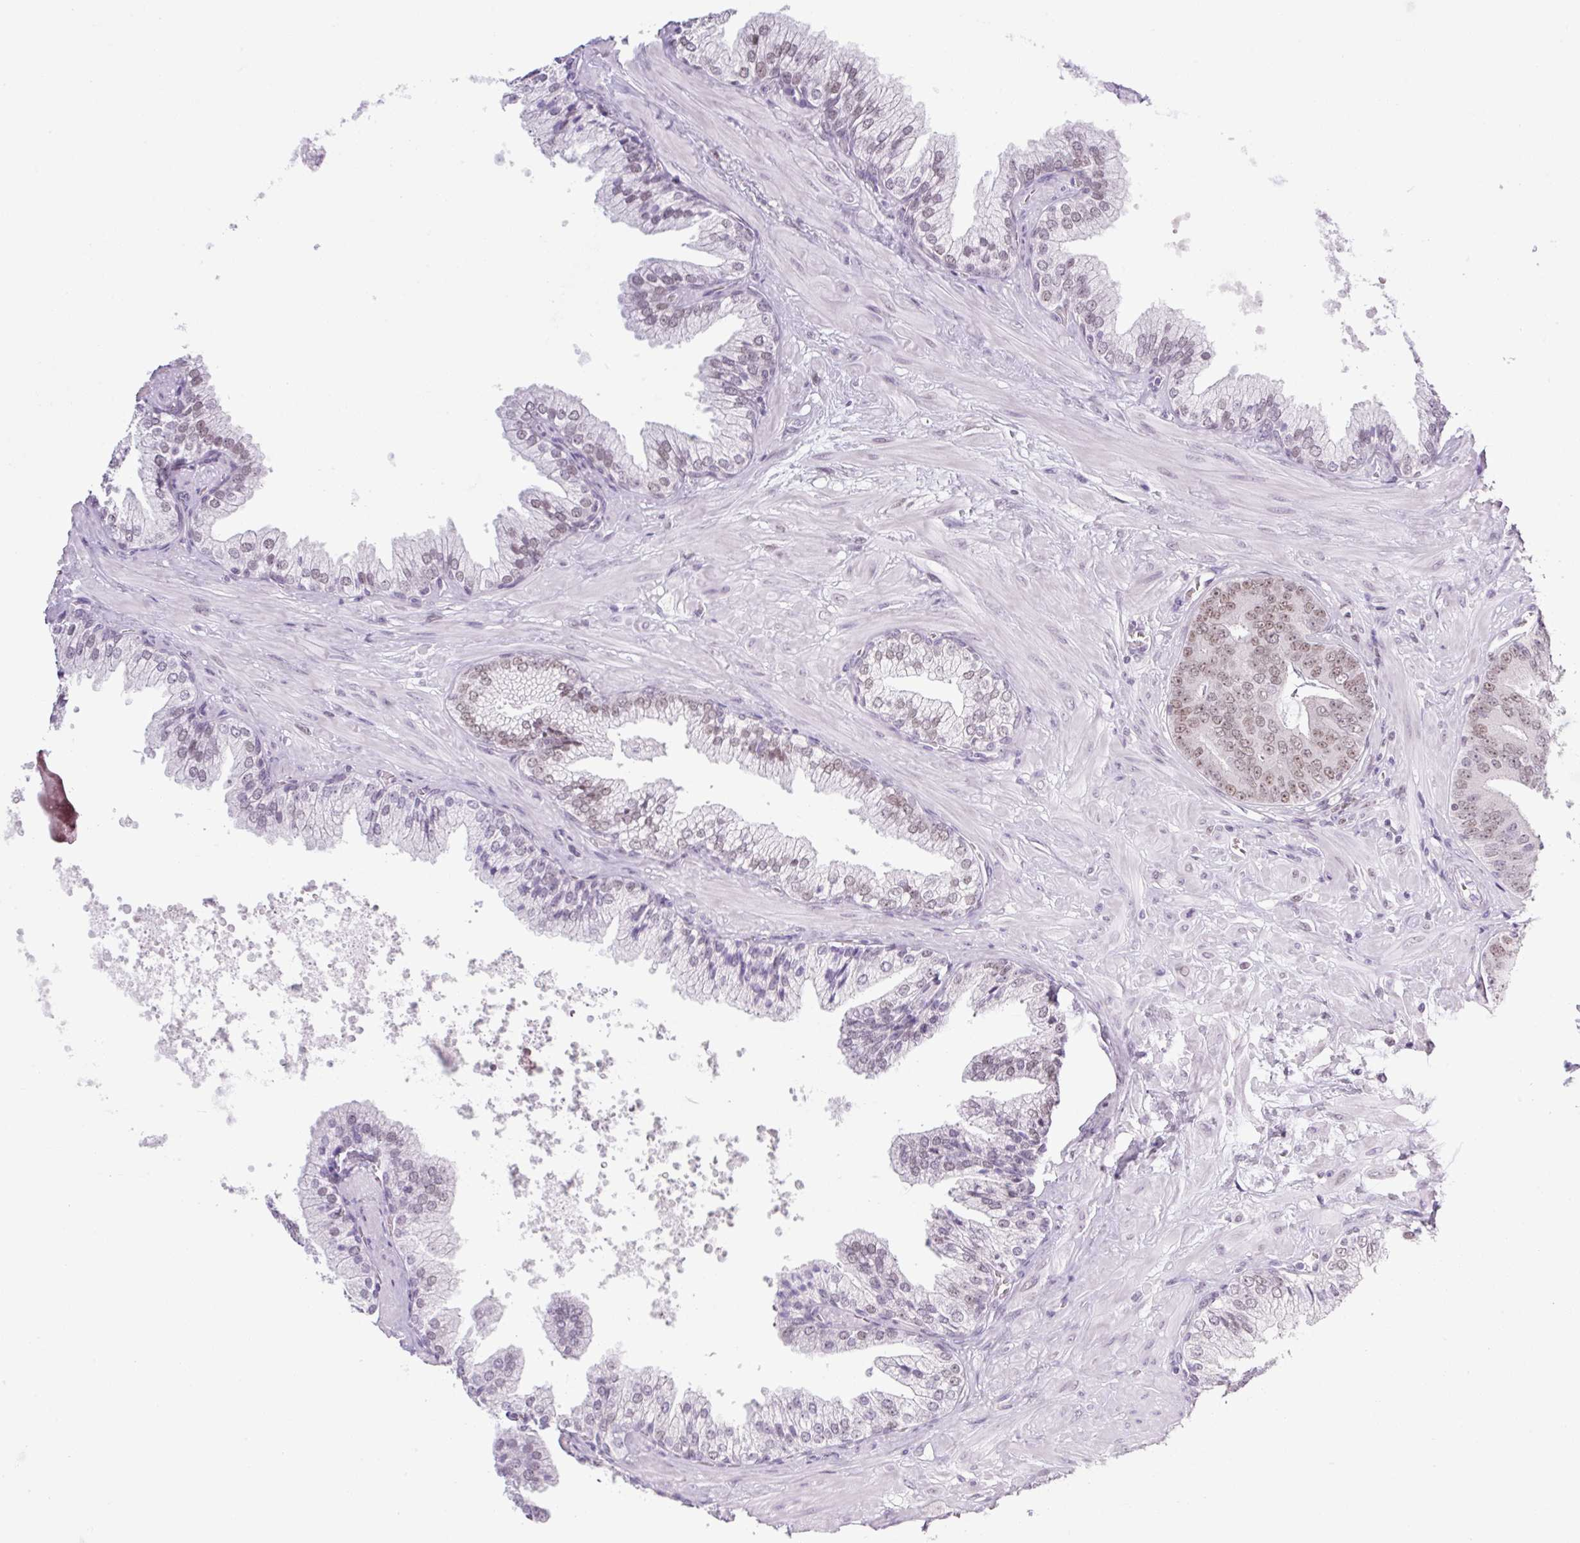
{"staining": {"intensity": "weak", "quantity": "25%-75%", "location": "nuclear"}, "tissue": "prostate cancer", "cell_type": "Tumor cells", "image_type": "cancer", "snomed": [{"axis": "morphology", "description": "Adenocarcinoma, High grade"}, {"axis": "topography", "description": "Prostate"}], "caption": "Protein analysis of prostate adenocarcinoma (high-grade) tissue displays weak nuclear expression in approximately 25%-75% of tumor cells.", "gene": "TLE3", "patient": {"sex": "male", "age": 55}}